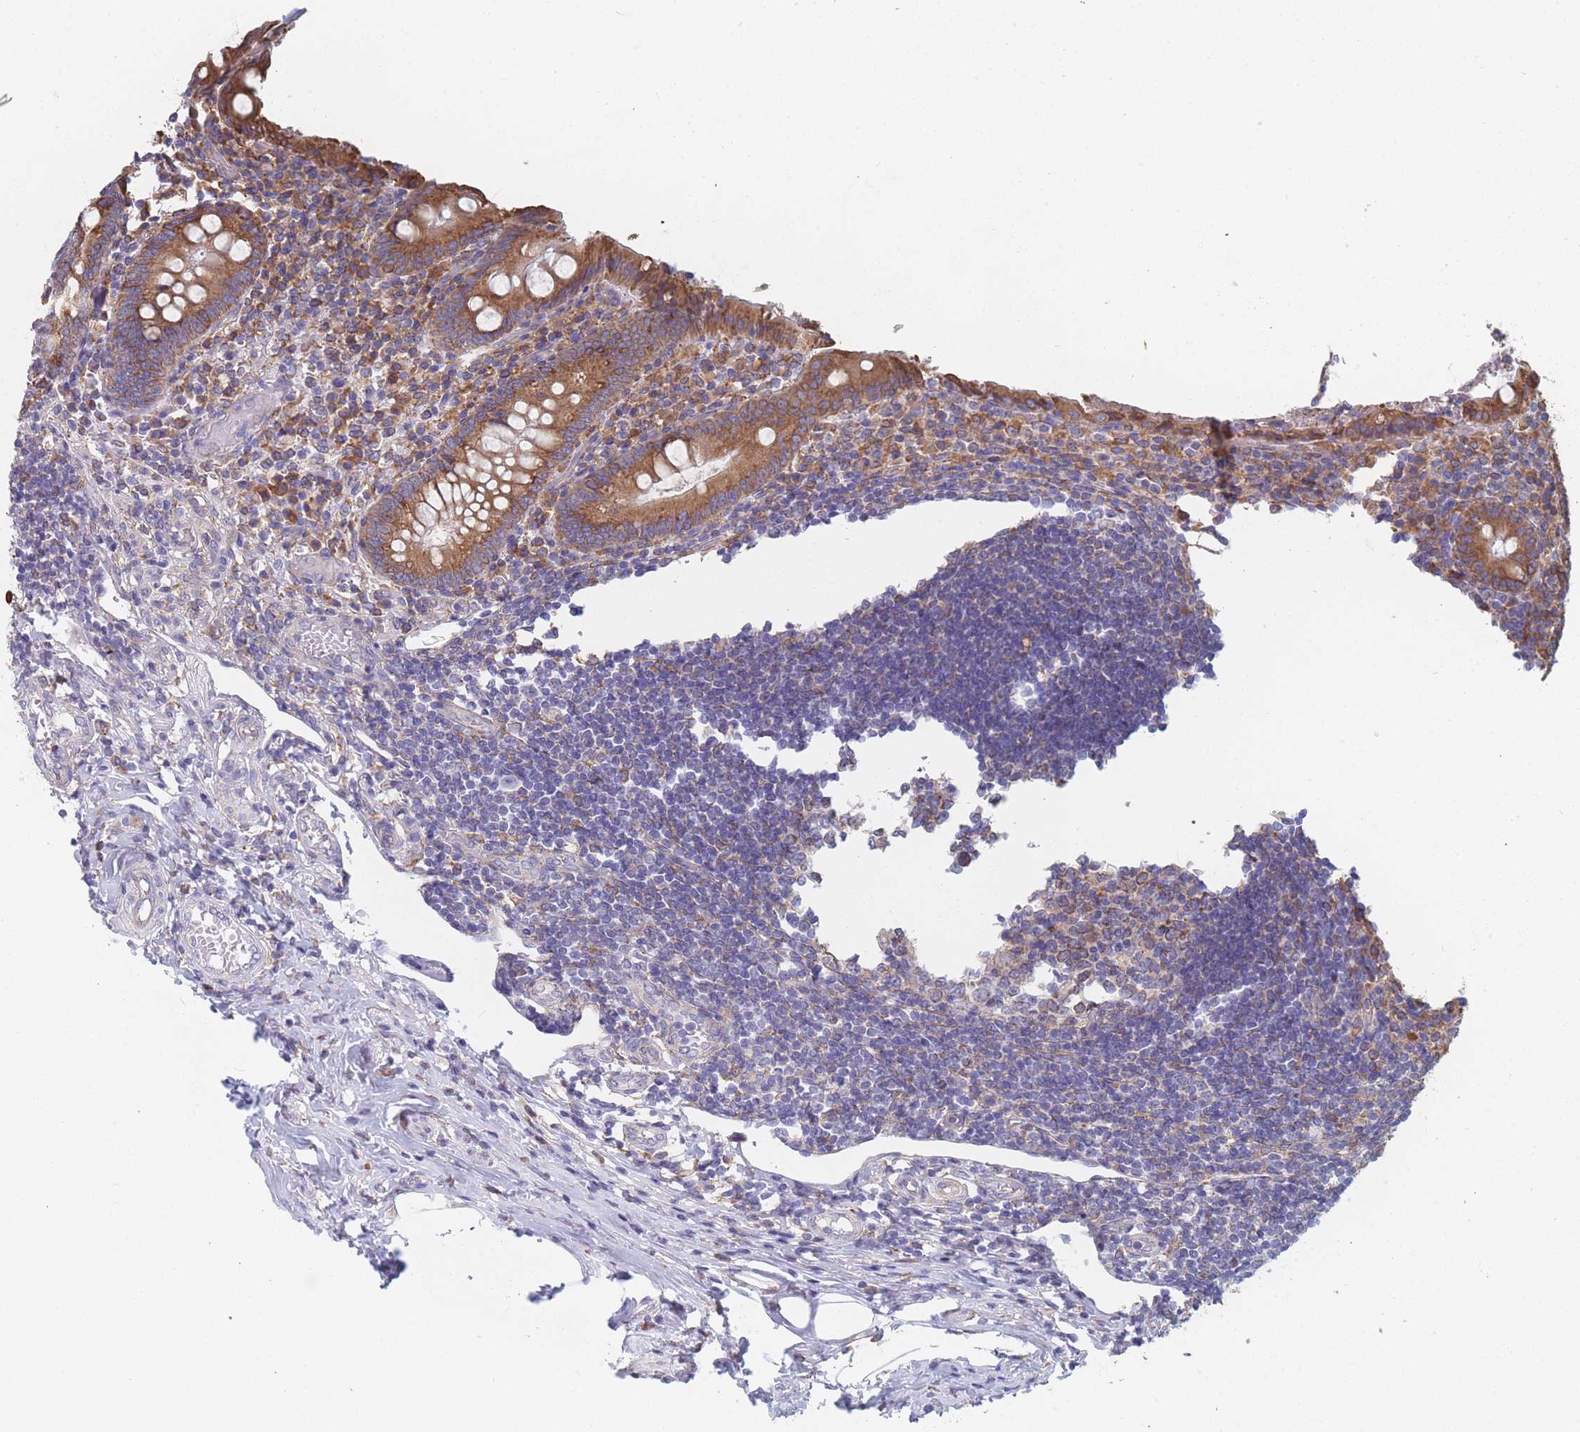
{"staining": {"intensity": "moderate", "quantity": ">75%", "location": "cytoplasmic/membranous"}, "tissue": "appendix", "cell_type": "Glandular cells", "image_type": "normal", "snomed": [{"axis": "morphology", "description": "Normal tissue, NOS"}, {"axis": "topography", "description": "Appendix"}], "caption": "Immunohistochemistry of normal appendix exhibits medium levels of moderate cytoplasmic/membranous staining in approximately >75% of glandular cells. Immunohistochemistry (ihc) stains the protein of interest in brown and the nuclei are stained blue.", "gene": "OR7C2", "patient": {"sex": "female", "age": 17}}